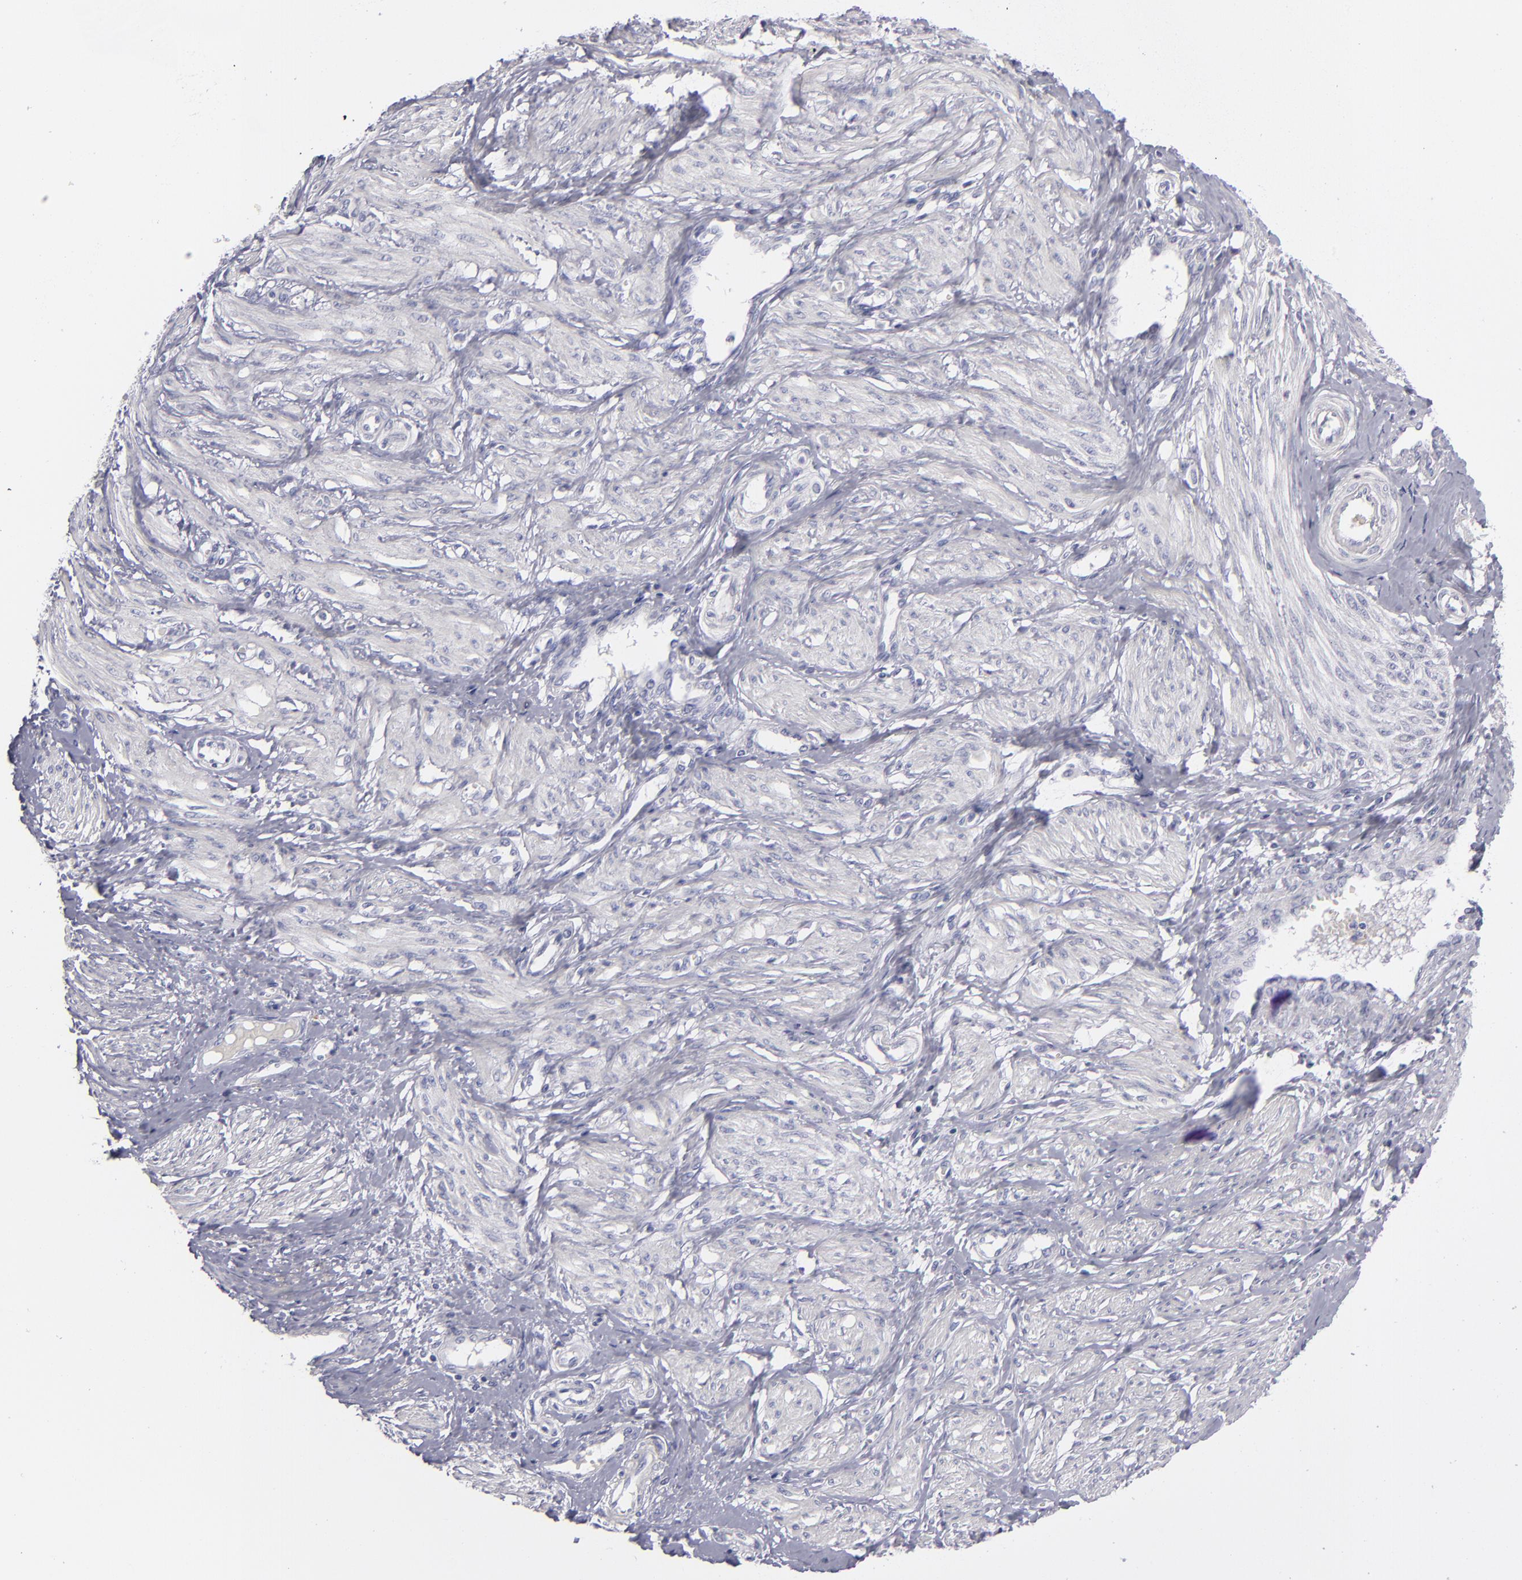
{"staining": {"intensity": "negative", "quantity": "none", "location": "none"}, "tissue": "smooth muscle", "cell_type": "Smooth muscle cells", "image_type": "normal", "snomed": [{"axis": "morphology", "description": "Normal tissue, NOS"}, {"axis": "topography", "description": "Smooth muscle"}, {"axis": "topography", "description": "Uterus"}], "caption": "The immunohistochemistry photomicrograph has no significant expression in smooth muscle cells of smooth muscle.", "gene": "ANPEP", "patient": {"sex": "female", "age": 39}}